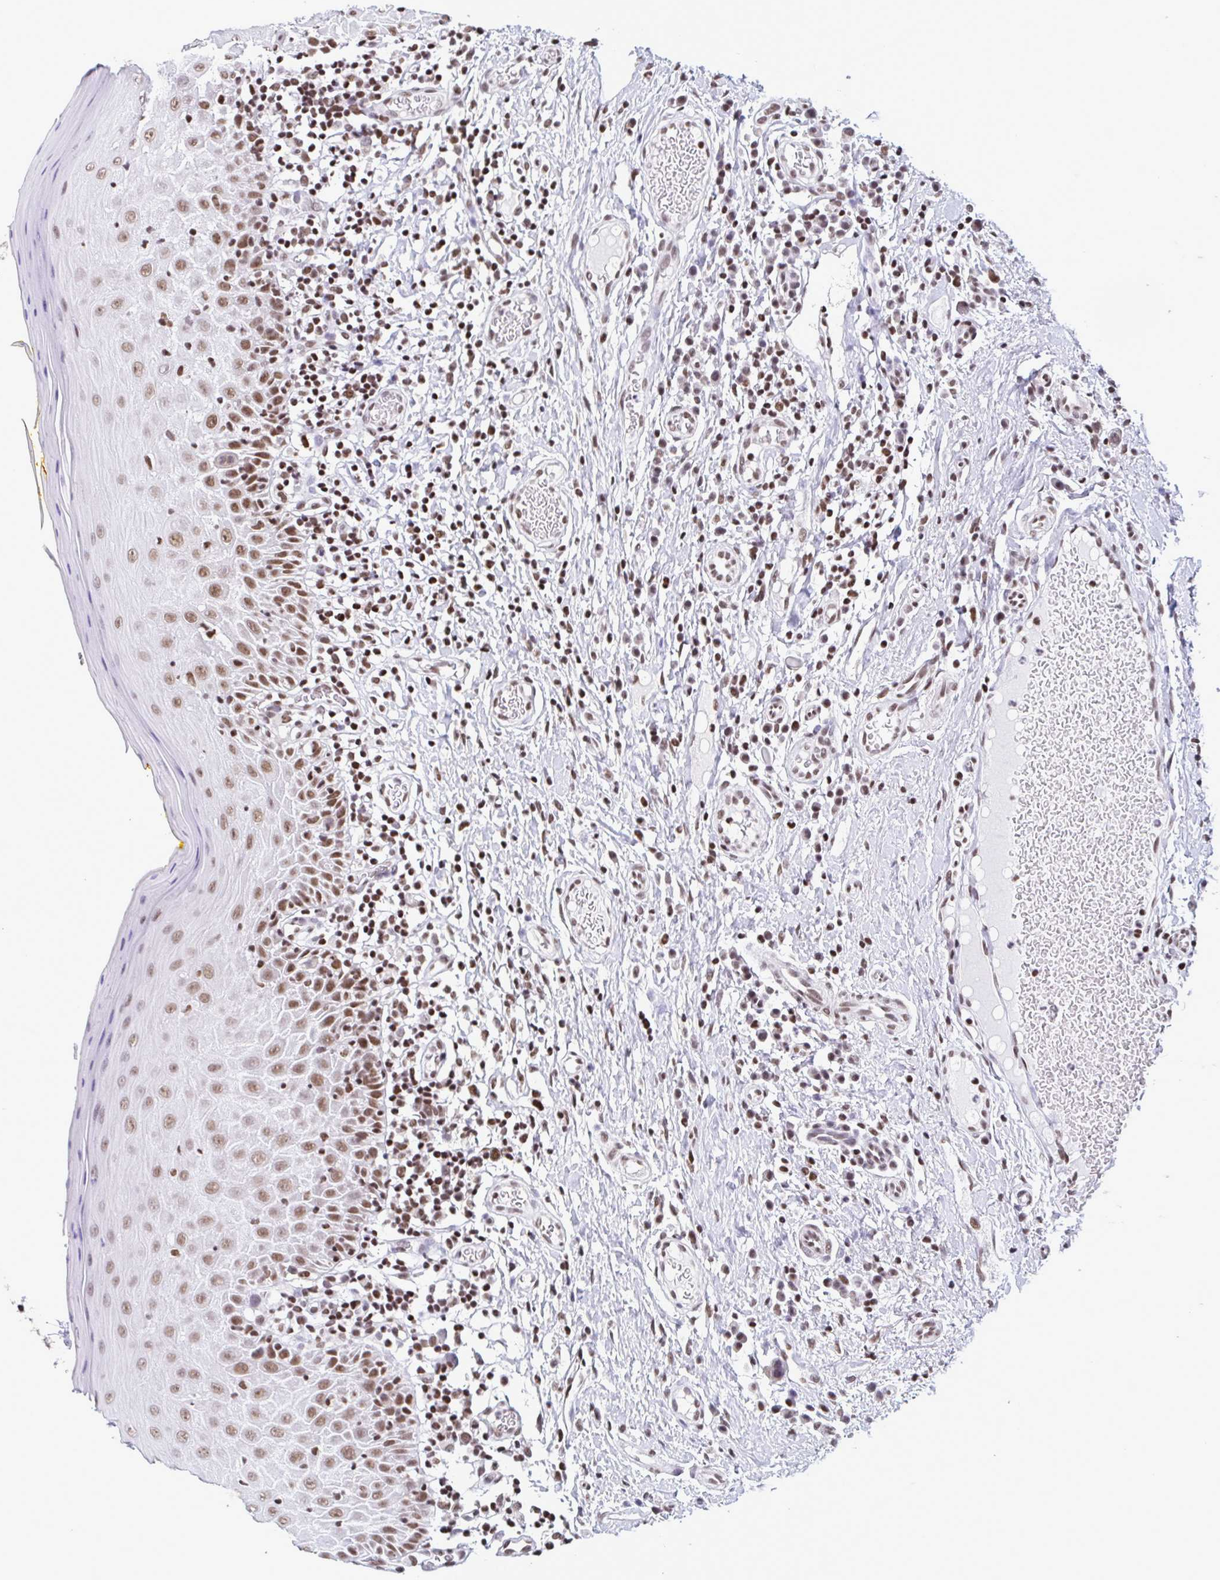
{"staining": {"intensity": "strong", "quantity": "25%-75%", "location": "nuclear"}, "tissue": "oral mucosa", "cell_type": "Squamous epithelial cells", "image_type": "normal", "snomed": [{"axis": "morphology", "description": "Normal tissue, NOS"}, {"axis": "topography", "description": "Oral tissue"}, {"axis": "topography", "description": "Tounge, NOS"}], "caption": "Immunohistochemical staining of benign human oral mucosa shows strong nuclear protein expression in approximately 25%-75% of squamous epithelial cells. (Brightfield microscopy of DAB IHC at high magnification).", "gene": "TIMM21", "patient": {"sex": "female", "age": 58}}